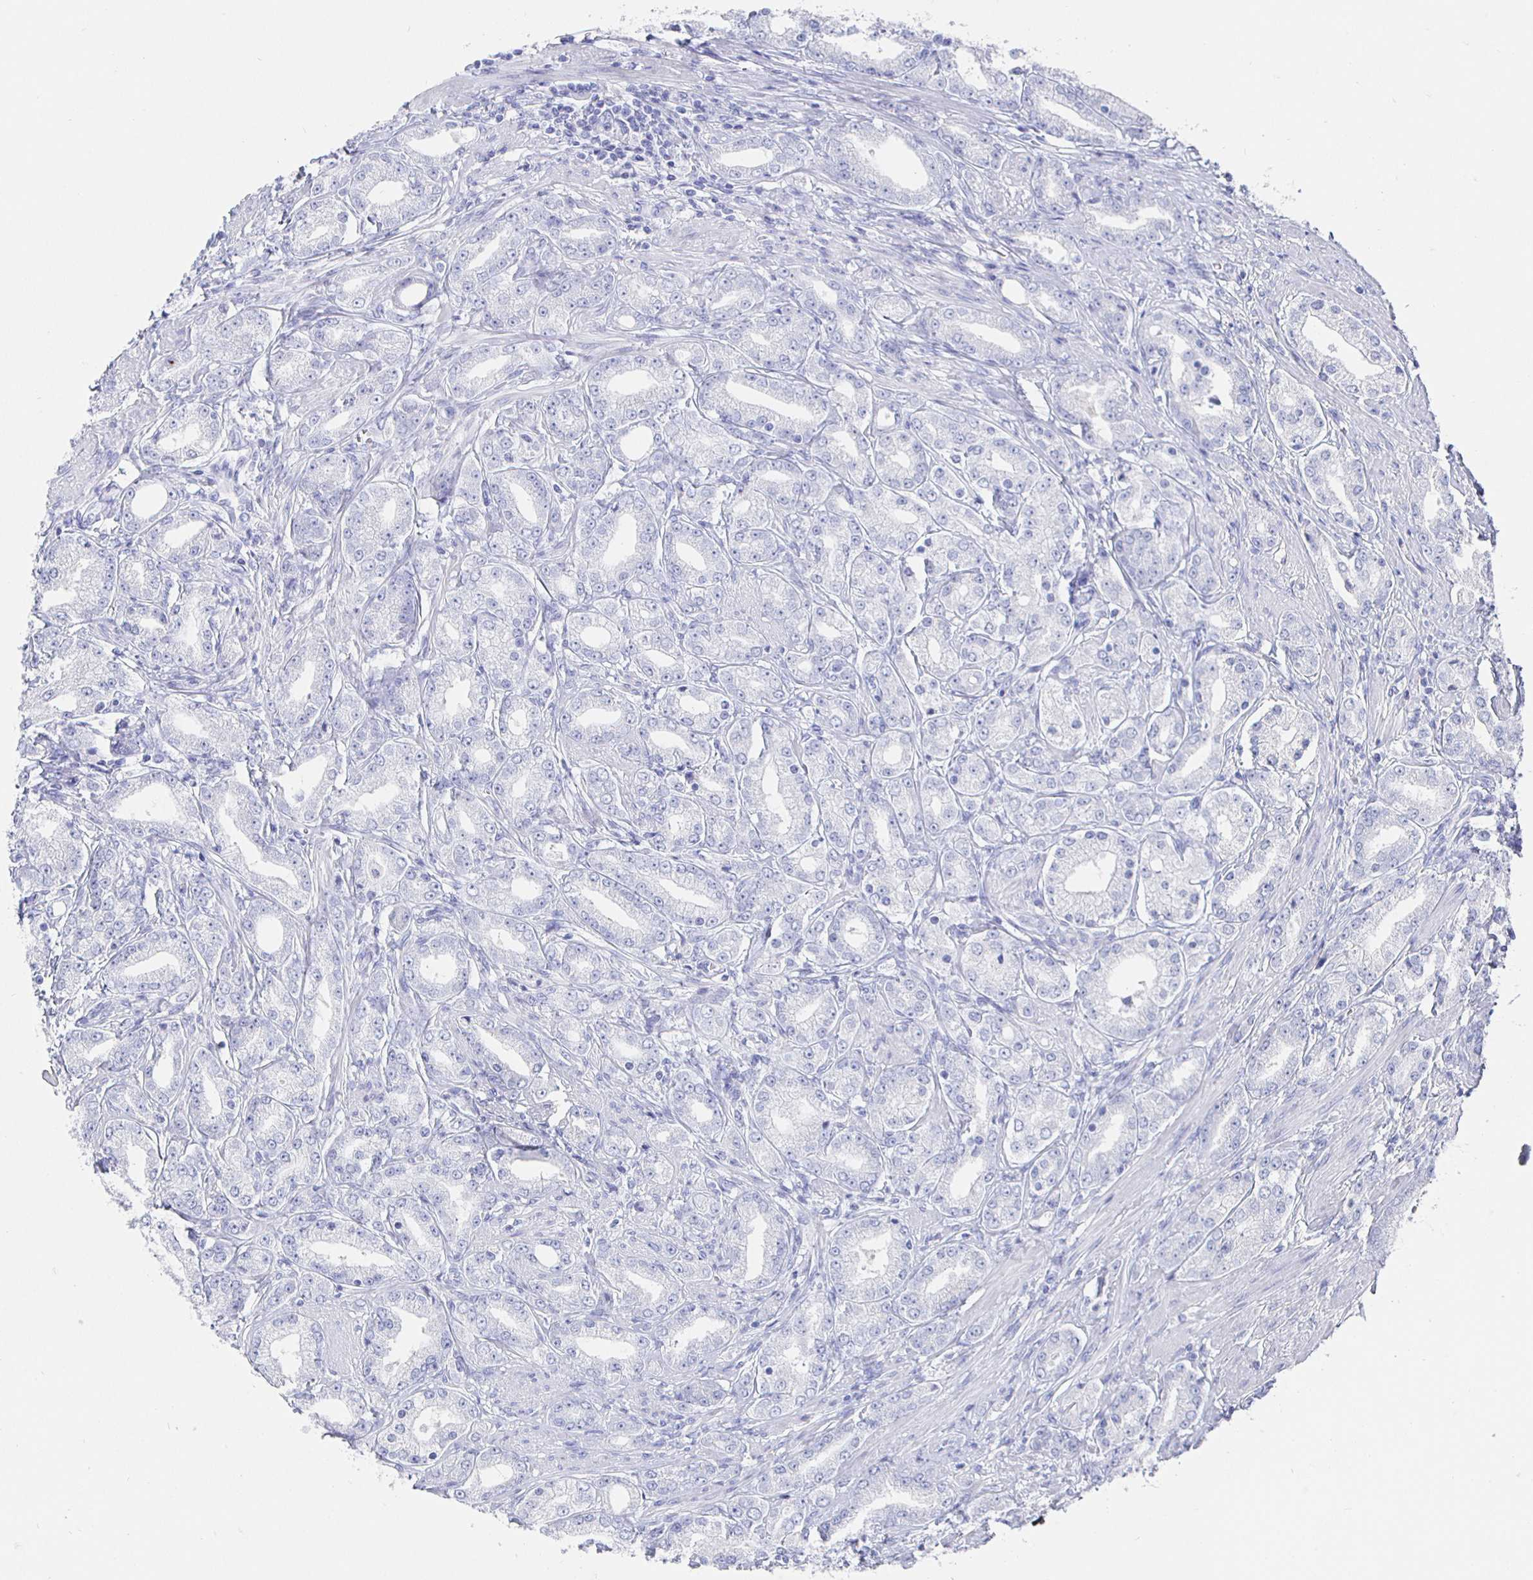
{"staining": {"intensity": "negative", "quantity": "none", "location": "none"}, "tissue": "prostate cancer", "cell_type": "Tumor cells", "image_type": "cancer", "snomed": [{"axis": "morphology", "description": "Adenocarcinoma, High grade"}, {"axis": "topography", "description": "Prostate"}], "caption": "Prostate high-grade adenocarcinoma was stained to show a protein in brown. There is no significant positivity in tumor cells. (Stains: DAB (3,3'-diaminobenzidine) immunohistochemistry (IHC) with hematoxylin counter stain, Microscopy: brightfield microscopy at high magnification).", "gene": "CLCA1", "patient": {"sex": "male", "age": 67}}